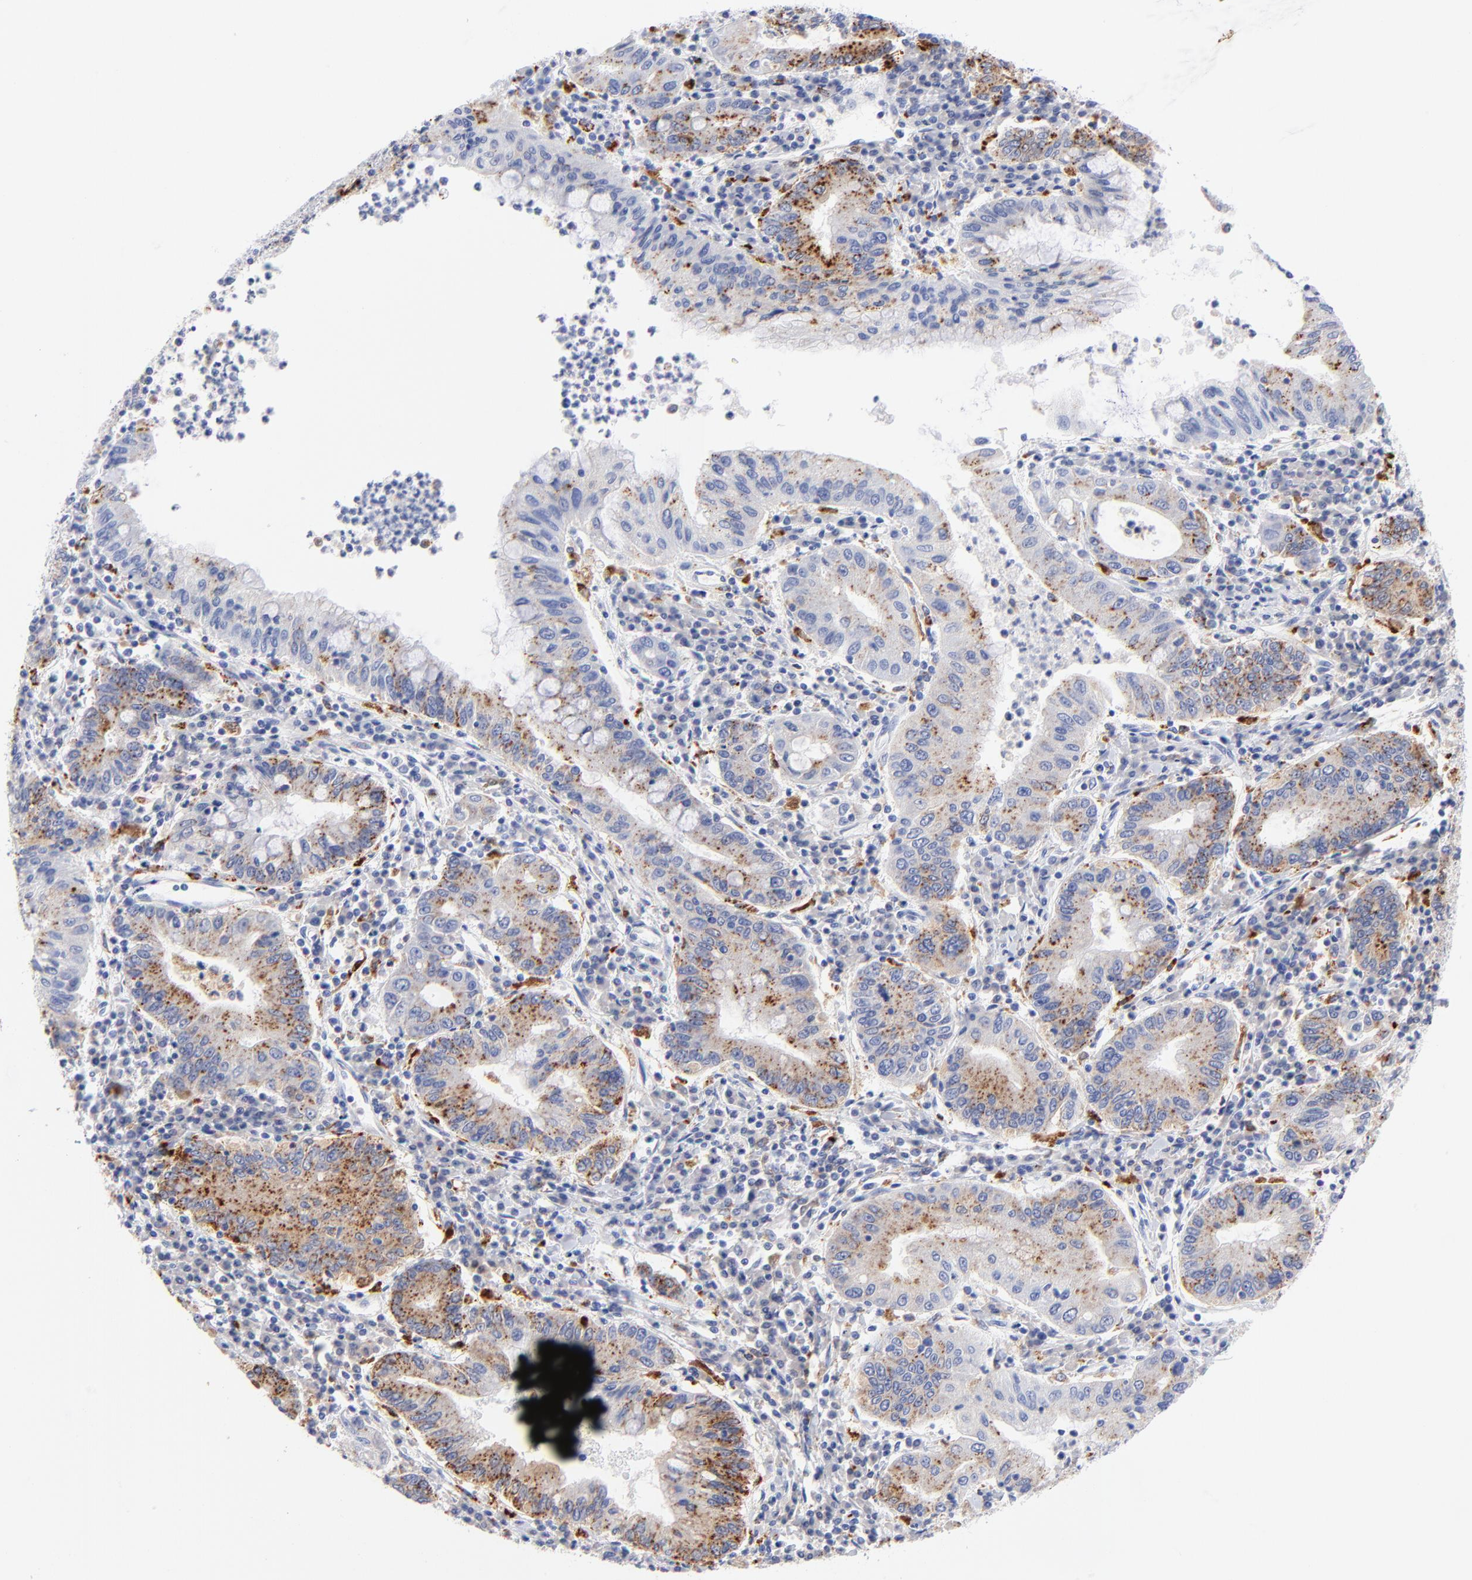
{"staining": {"intensity": "strong", "quantity": "25%-75%", "location": "cytoplasmic/membranous"}, "tissue": "stomach cancer", "cell_type": "Tumor cells", "image_type": "cancer", "snomed": [{"axis": "morphology", "description": "Normal tissue, NOS"}, {"axis": "morphology", "description": "Adenocarcinoma, NOS"}, {"axis": "topography", "description": "Esophagus"}, {"axis": "topography", "description": "Stomach, upper"}, {"axis": "topography", "description": "Peripheral nerve tissue"}], "caption": "Human stomach adenocarcinoma stained with a brown dye displays strong cytoplasmic/membranous positive positivity in about 25%-75% of tumor cells.", "gene": "CPVL", "patient": {"sex": "male", "age": 62}}